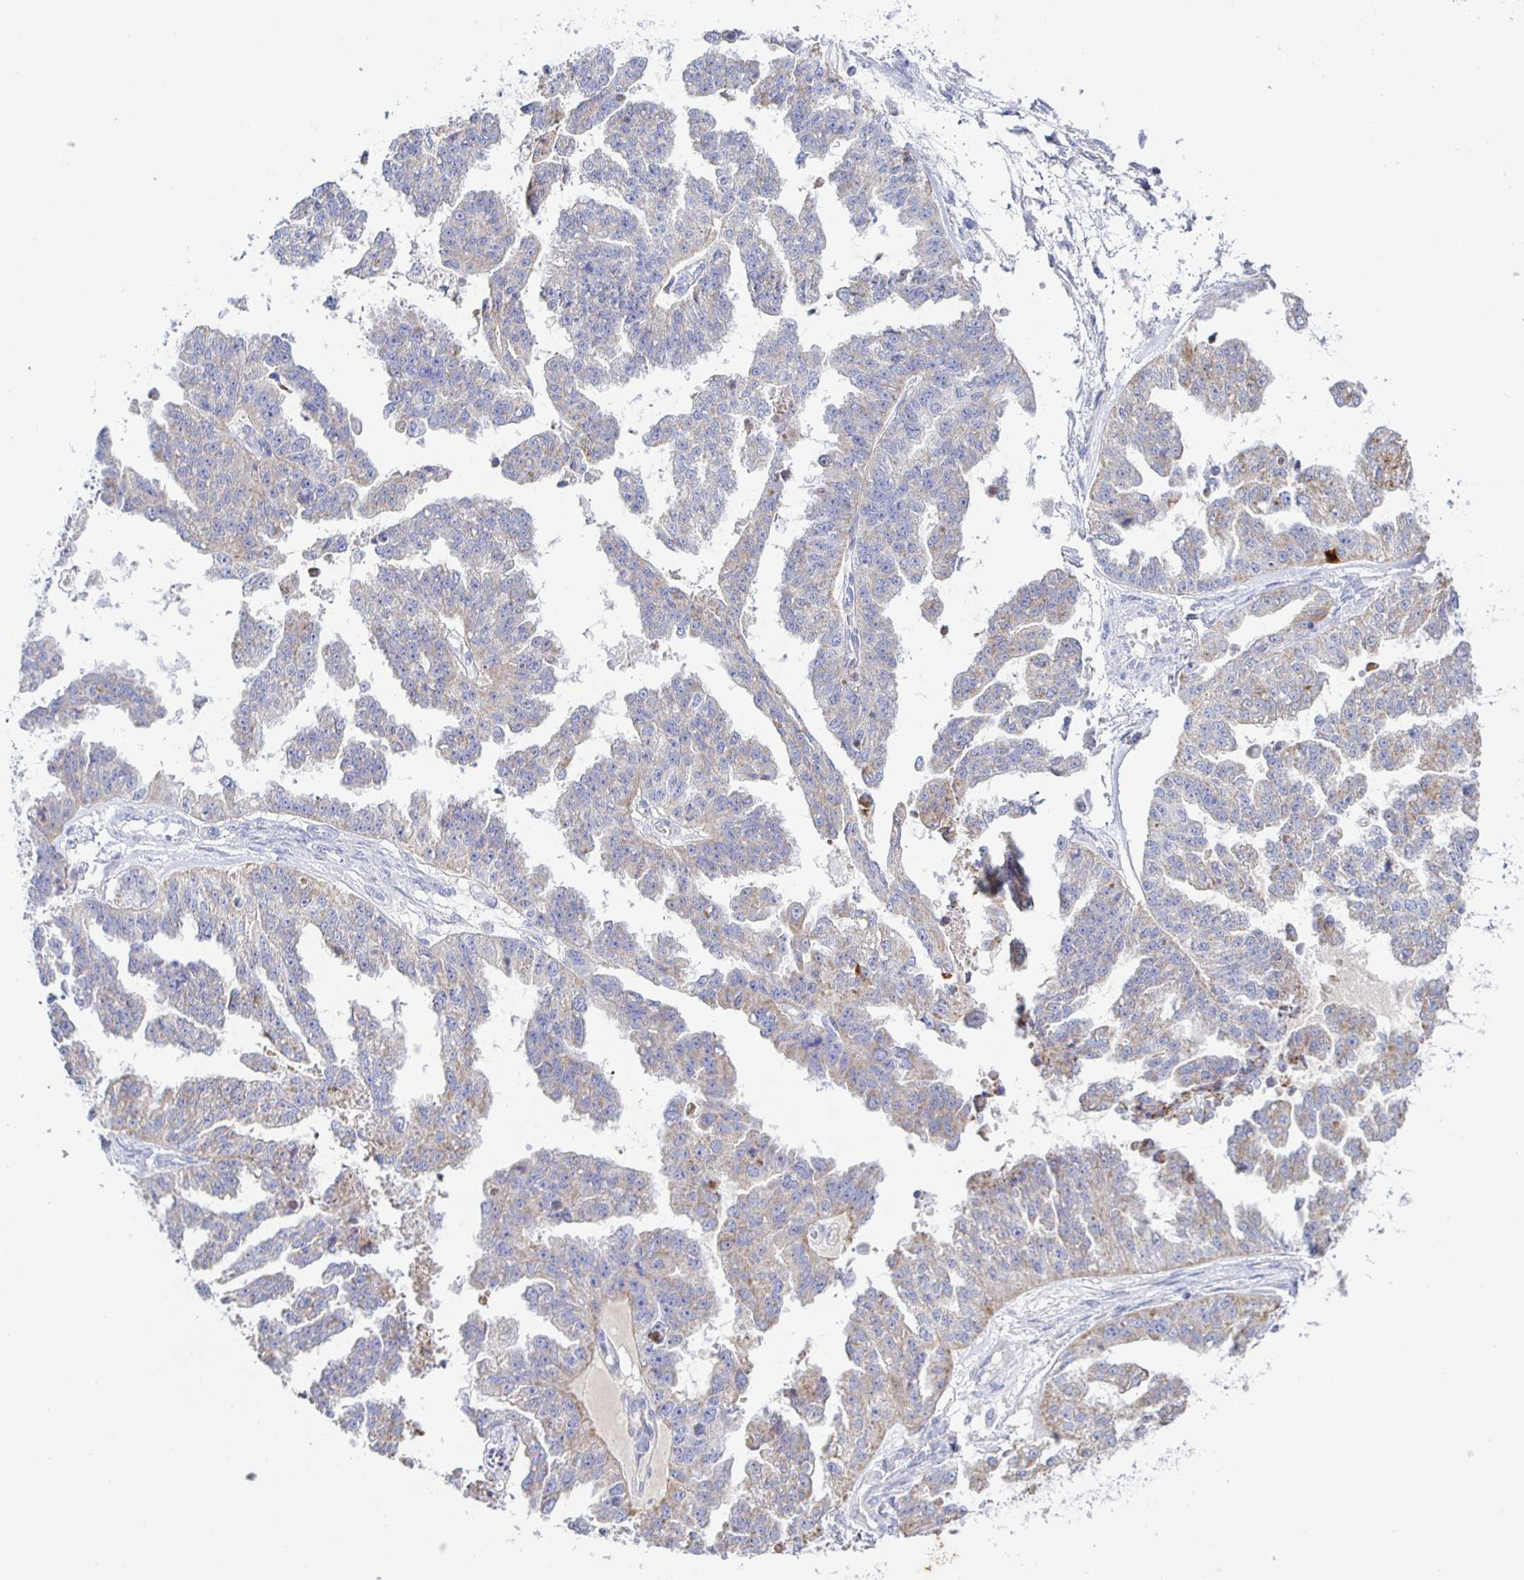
{"staining": {"intensity": "weak", "quantity": "<25%", "location": "cytoplasmic/membranous"}, "tissue": "ovarian cancer", "cell_type": "Tumor cells", "image_type": "cancer", "snomed": [{"axis": "morphology", "description": "Cystadenocarcinoma, serous, NOS"}, {"axis": "topography", "description": "Ovary"}], "caption": "Tumor cells show no significant staining in ovarian cancer (serous cystadenocarcinoma).", "gene": "SYNGR4", "patient": {"sex": "female", "age": 58}}